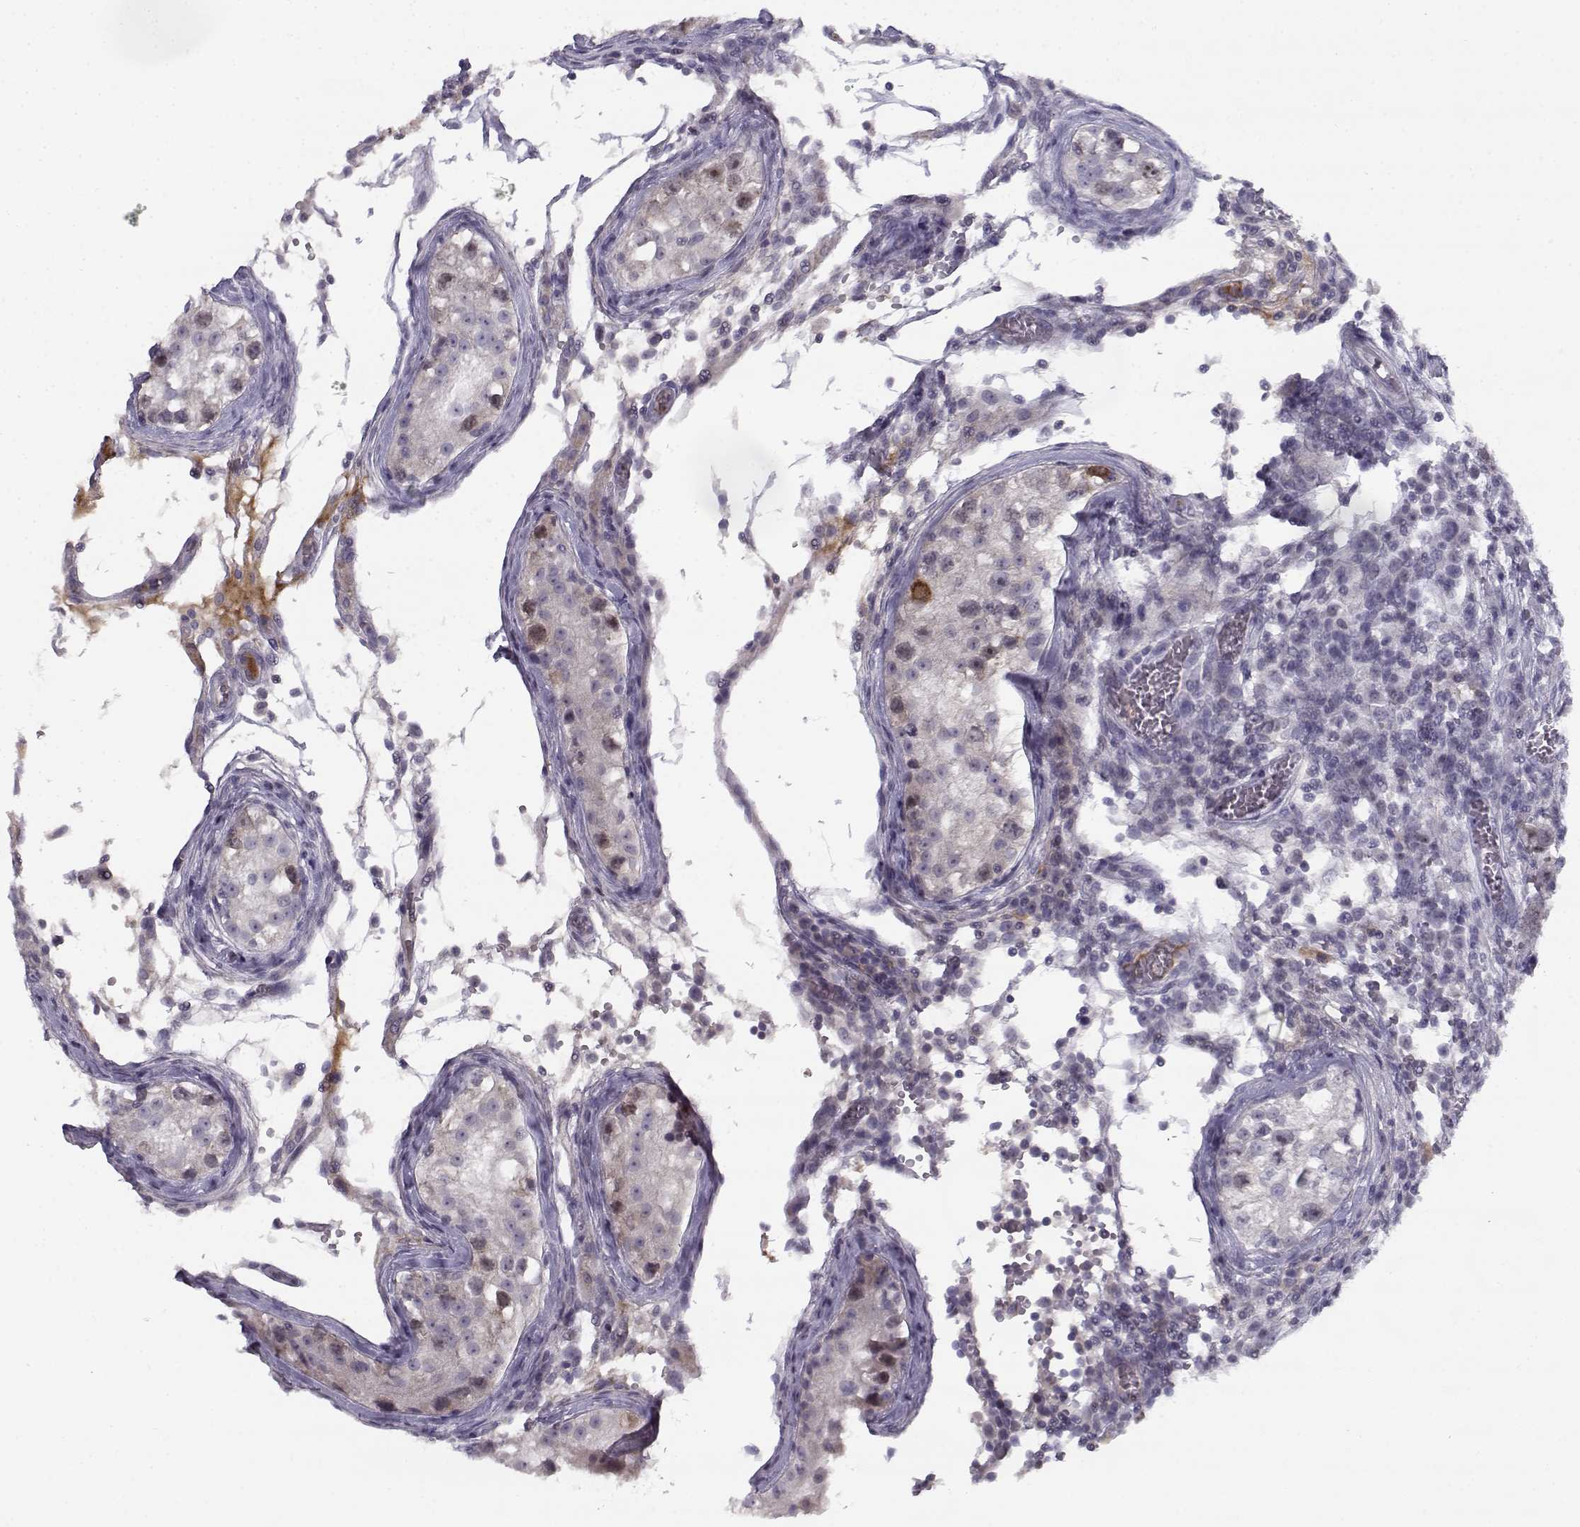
{"staining": {"intensity": "weak", "quantity": "25%-75%", "location": "nuclear"}, "tissue": "testis cancer", "cell_type": "Tumor cells", "image_type": "cancer", "snomed": [{"axis": "morphology", "description": "Carcinoma, Embryonal, NOS"}, {"axis": "topography", "description": "Testis"}], "caption": "Embryonal carcinoma (testis) stained with immunohistochemistry (IHC) displays weak nuclear positivity in approximately 25%-75% of tumor cells. (DAB (3,3'-diaminobenzidine) IHC, brown staining for protein, blue staining for nuclei).", "gene": "DDX25", "patient": {"sex": "male", "age": 23}}